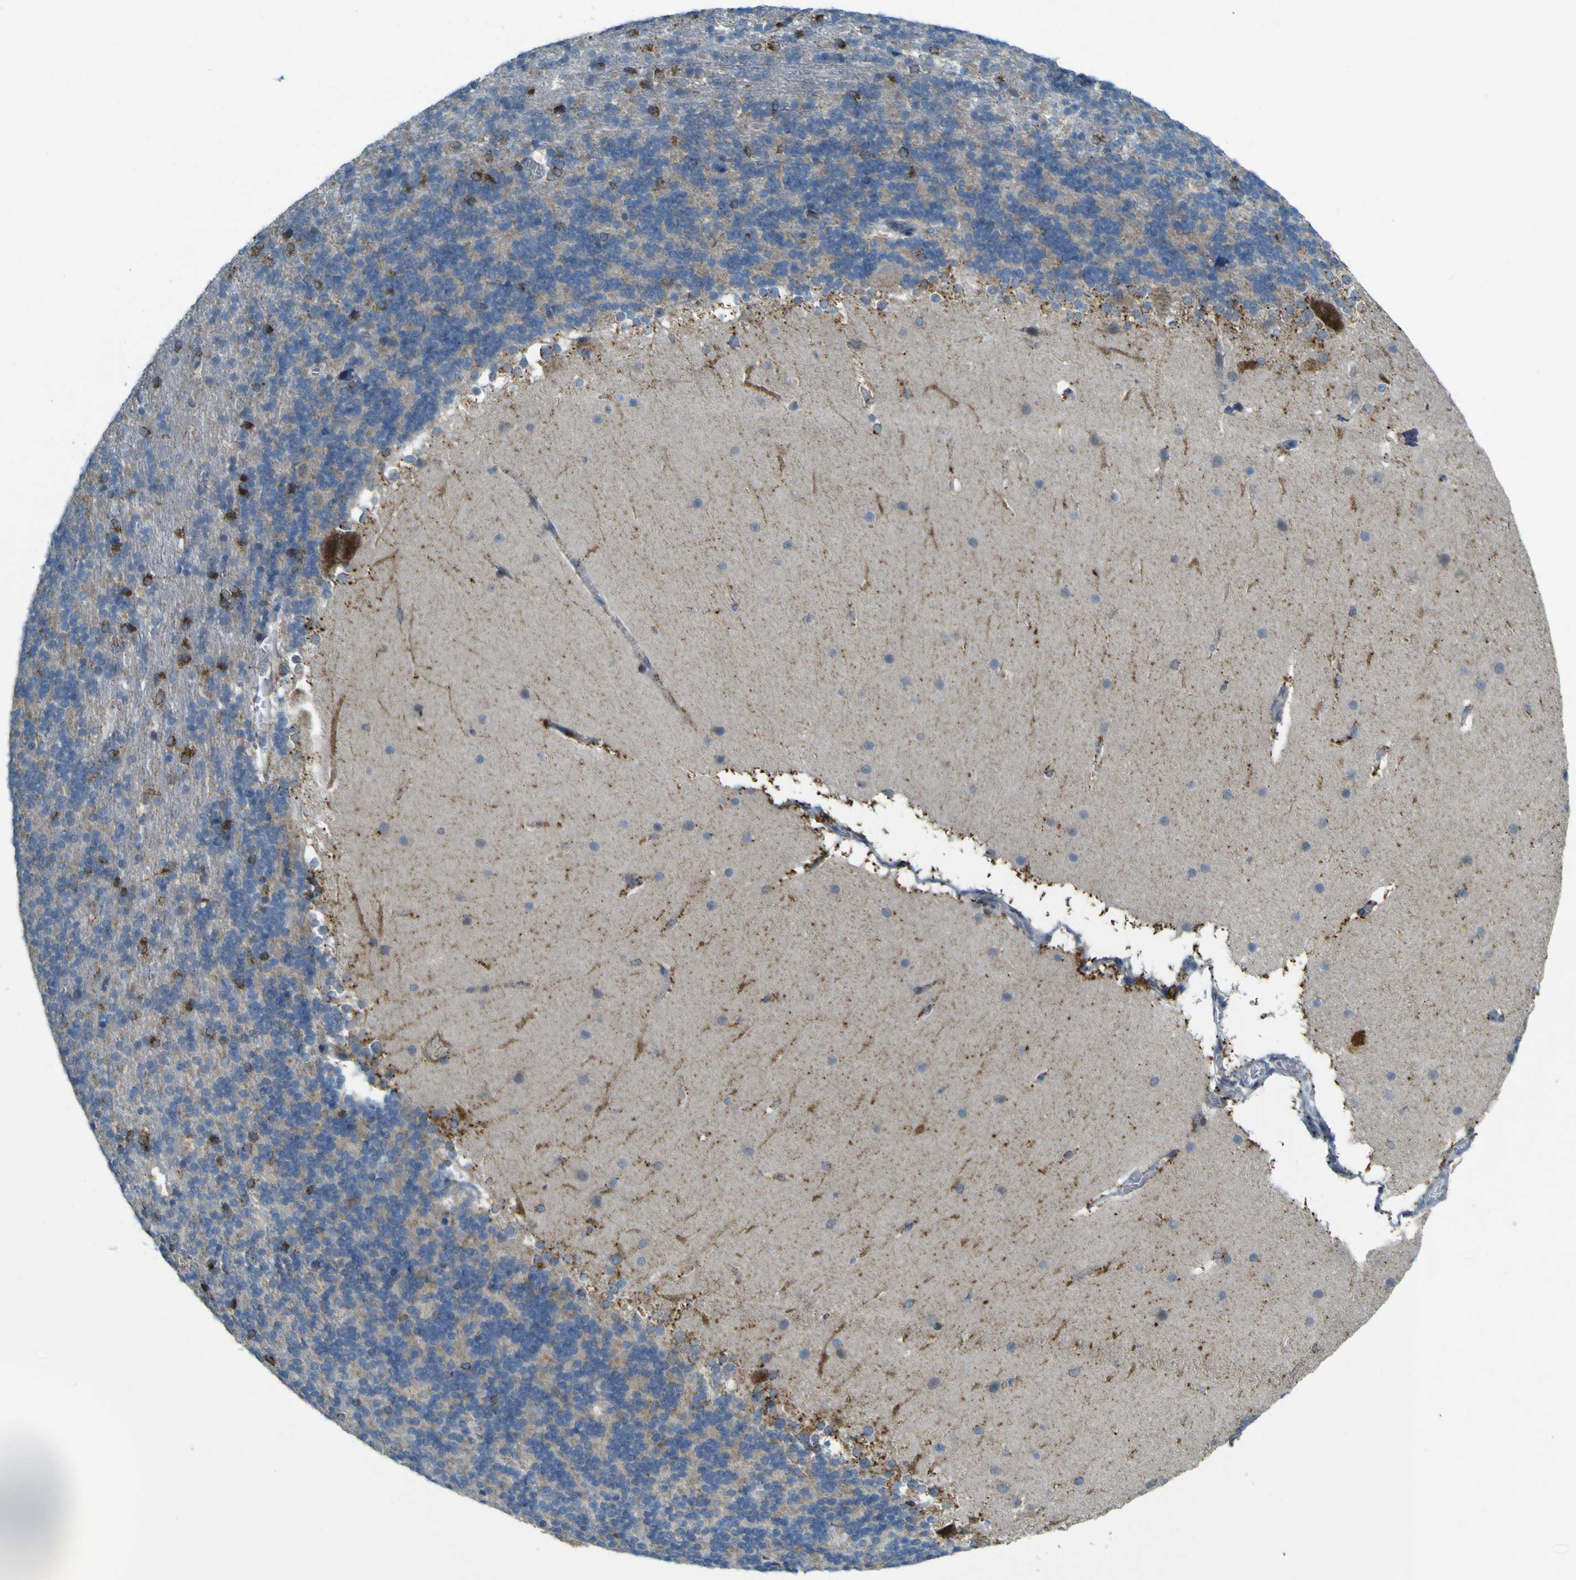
{"staining": {"intensity": "strong", "quantity": "<25%", "location": "cytoplasmic/membranous"}, "tissue": "cerebellum", "cell_type": "Cells in granular layer", "image_type": "normal", "snomed": [{"axis": "morphology", "description": "Normal tissue, NOS"}, {"axis": "topography", "description": "Cerebellum"}], "caption": "A brown stain labels strong cytoplasmic/membranous positivity of a protein in cells in granular layer of normal cerebellum.", "gene": "ACBD5", "patient": {"sex": "female", "age": 19}}